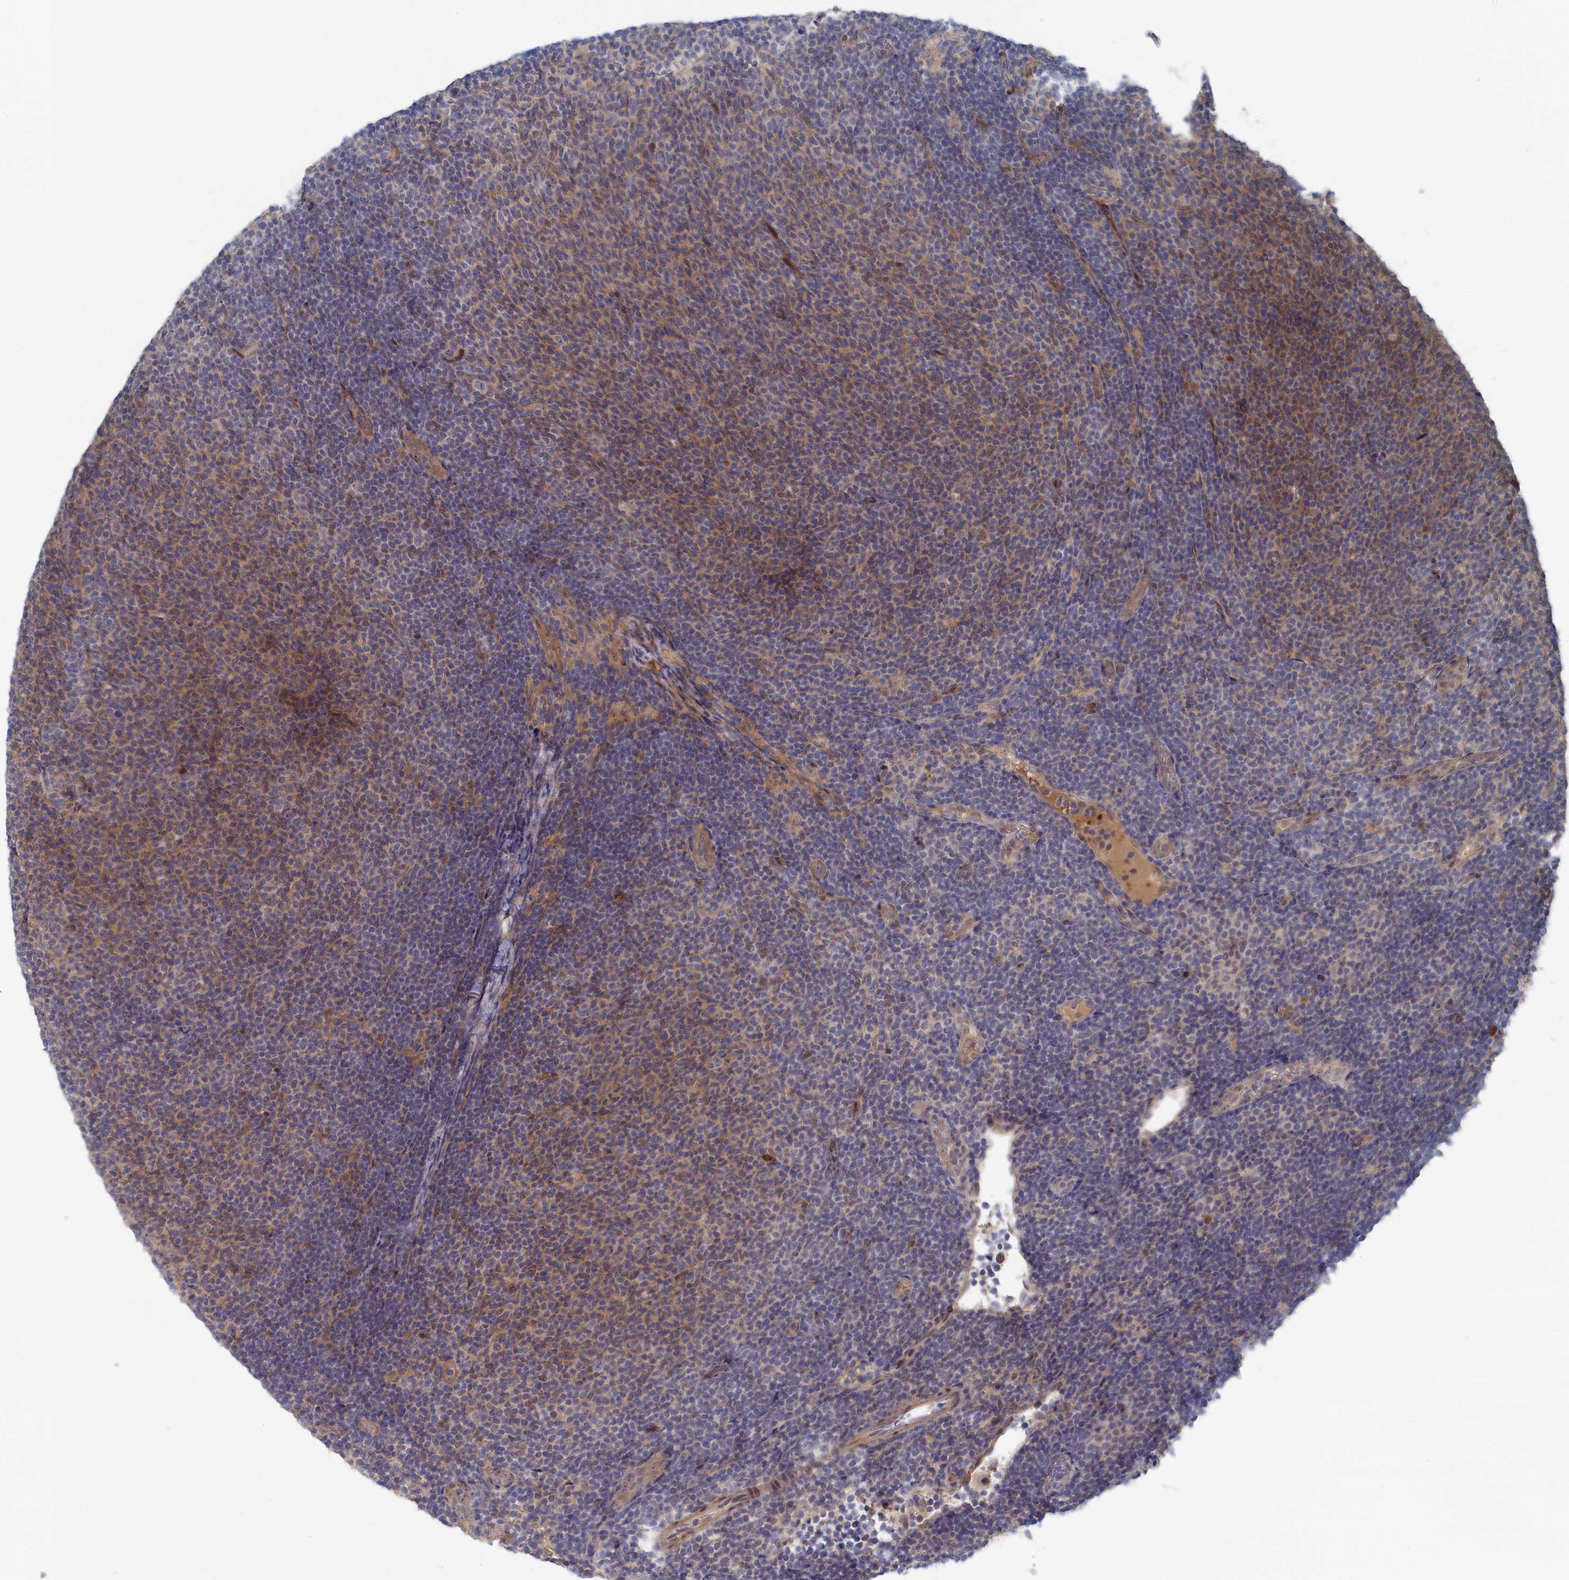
{"staining": {"intensity": "weak", "quantity": "<25%", "location": "cytoplasmic/membranous"}, "tissue": "lymphoma", "cell_type": "Tumor cells", "image_type": "cancer", "snomed": [{"axis": "morphology", "description": "Malignant lymphoma, non-Hodgkin's type, Low grade"}, {"axis": "topography", "description": "Lymph node"}], "caption": "Immunohistochemistry (IHC) micrograph of neoplastic tissue: malignant lymphoma, non-Hodgkin's type (low-grade) stained with DAB (3,3'-diaminobenzidine) exhibits no significant protein staining in tumor cells.", "gene": "IRGQ", "patient": {"sex": "male", "age": 66}}